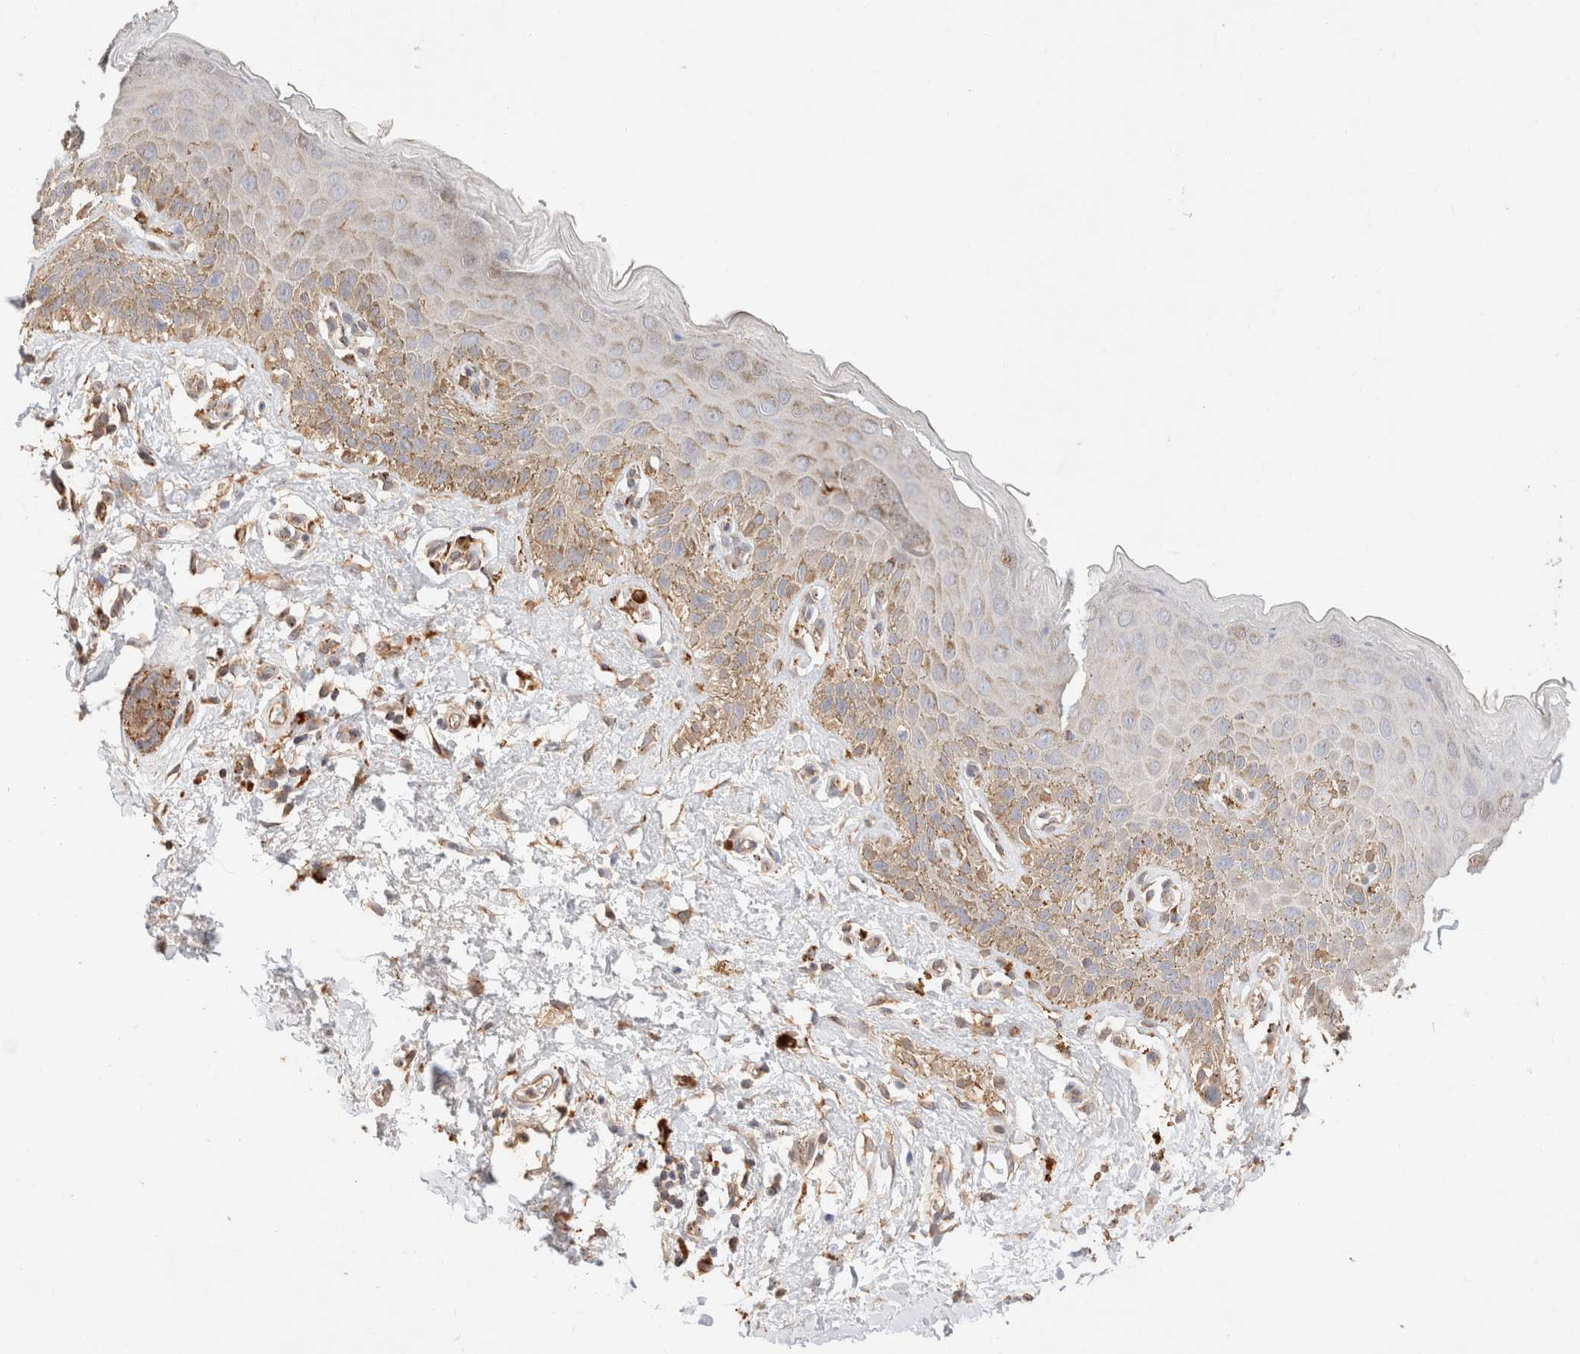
{"staining": {"intensity": "moderate", "quantity": "25%-75%", "location": "cytoplasmic/membranous"}, "tissue": "skin", "cell_type": "Epidermal cells", "image_type": "normal", "snomed": [{"axis": "morphology", "description": "Normal tissue, NOS"}, {"axis": "topography", "description": "Anal"}], "caption": "A micrograph of skin stained for a protein reveals moderate cytoplasmic/membranous brown staining in epidermal cells. (brown staining indicates protein expression, while blue staining denotes nuclei).", "gene": "RABEPK", "patient": {"sex": "male", "age": 44}}